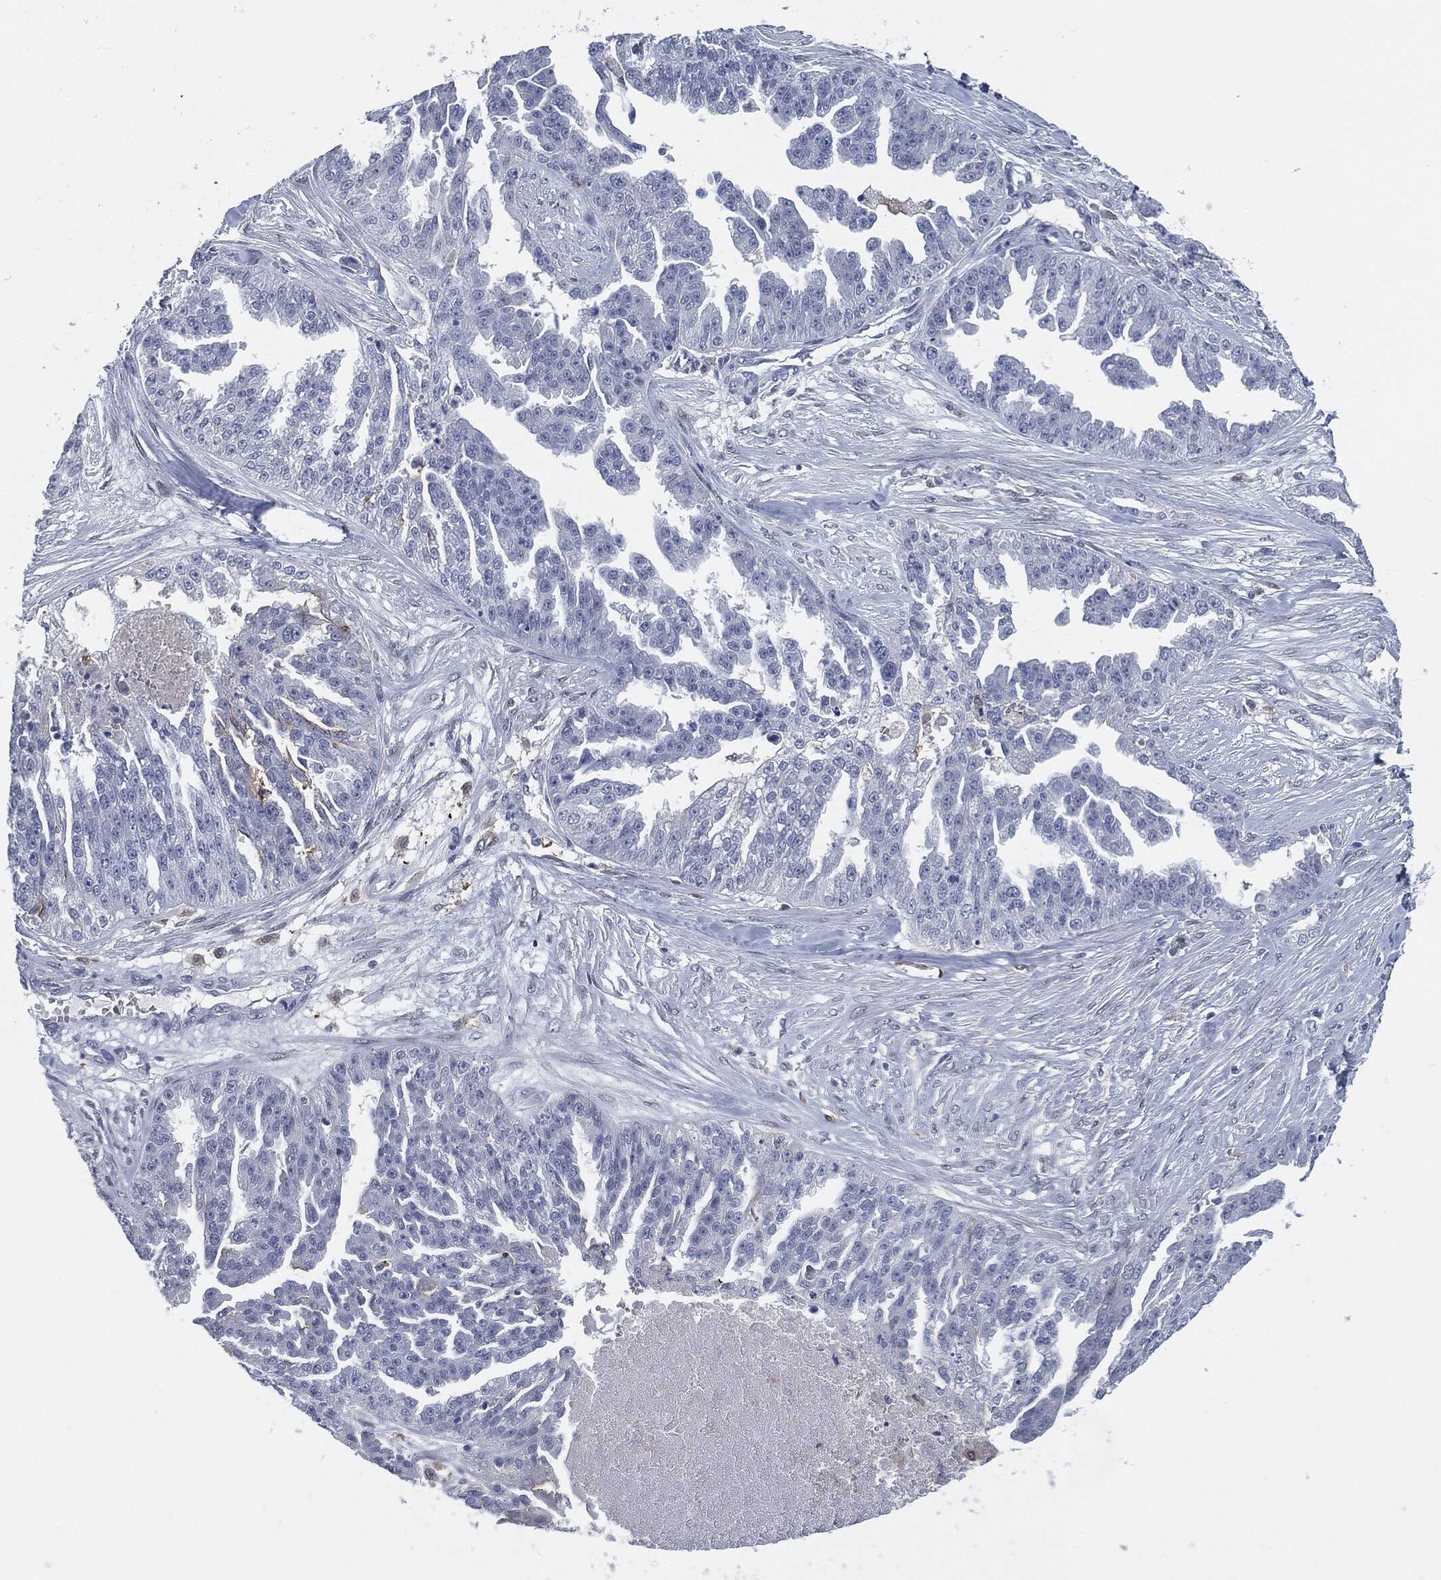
{"staining": {"intensity": "negative", "quantity": "none", "location": "none"}, "tissue": "ovarian cancer", "cell_type": "Tumor cells", "image_type": "cancer", "snomed": [{"axis": "morphology", "description": "Cystadenocarcinoma, serous, NOS"}, {"axis": "topography", "description": "Ovary"}], "caption": "An IHC histopathology image of ovarian cancer (serous cystadenocarcinoma) is shown. There is no staining in tumor cells of ovarian cancer (serous cystadenocarcinoma).", "gene": "PROM1", "patient": {"sex": "female", "age": 58}}